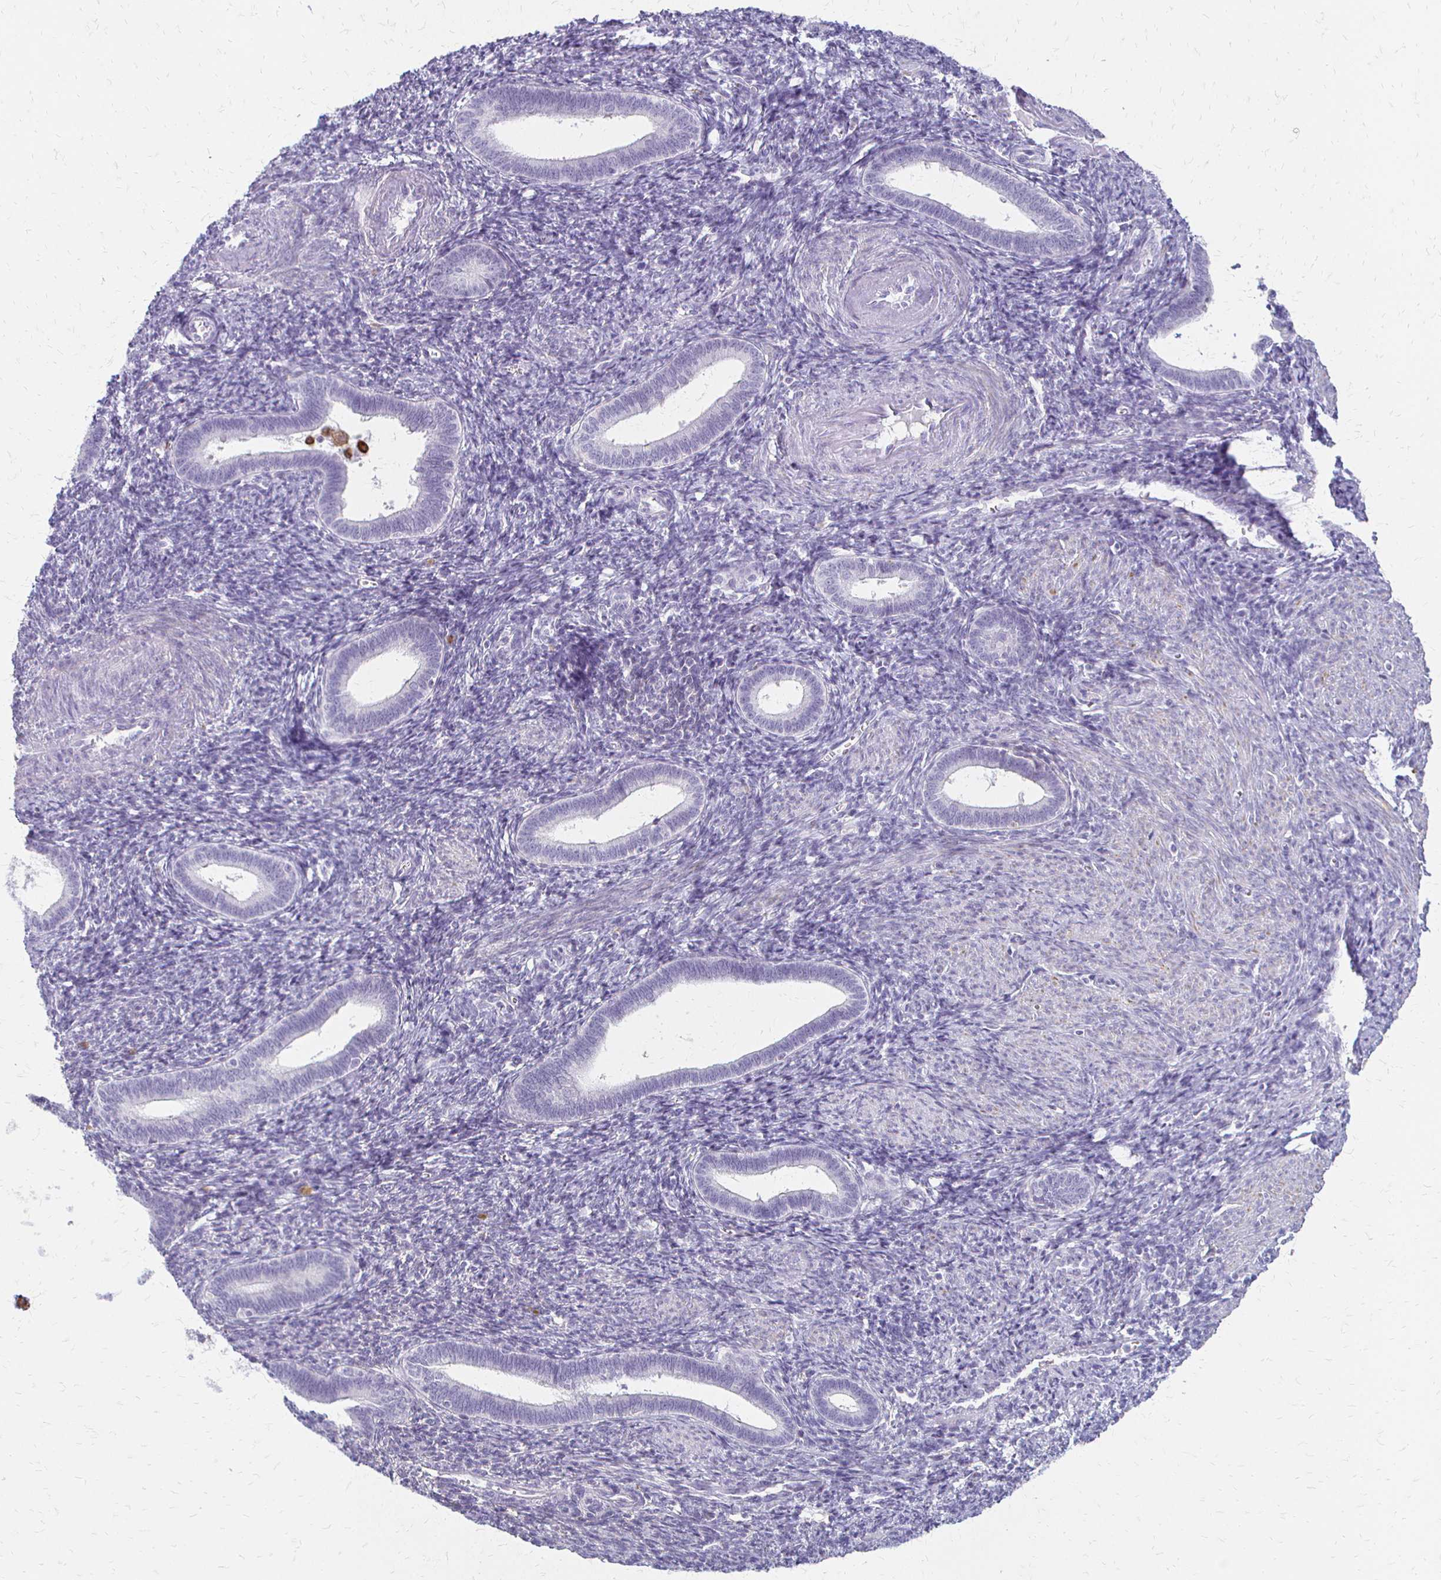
{"staining": {"intensity": "negative", "quantity": "none", "location": "none"}, "tissue": "endometrium", "cell_type": "Cells in endometrial stroma", "image_type": "normal", "snomed": [{"axis": "morphology", "description": "Normal tissue, NOS"}, {"axis": "topography", "description": "Endometrium"}], "caption": "High power microscopy image of an IHC micrograph of unremarkable endometrium, revealing no significant positivity in cells in endometrial stroma.", "gene": "ACP5", "patient": {"sex": "female", "age": 41}}